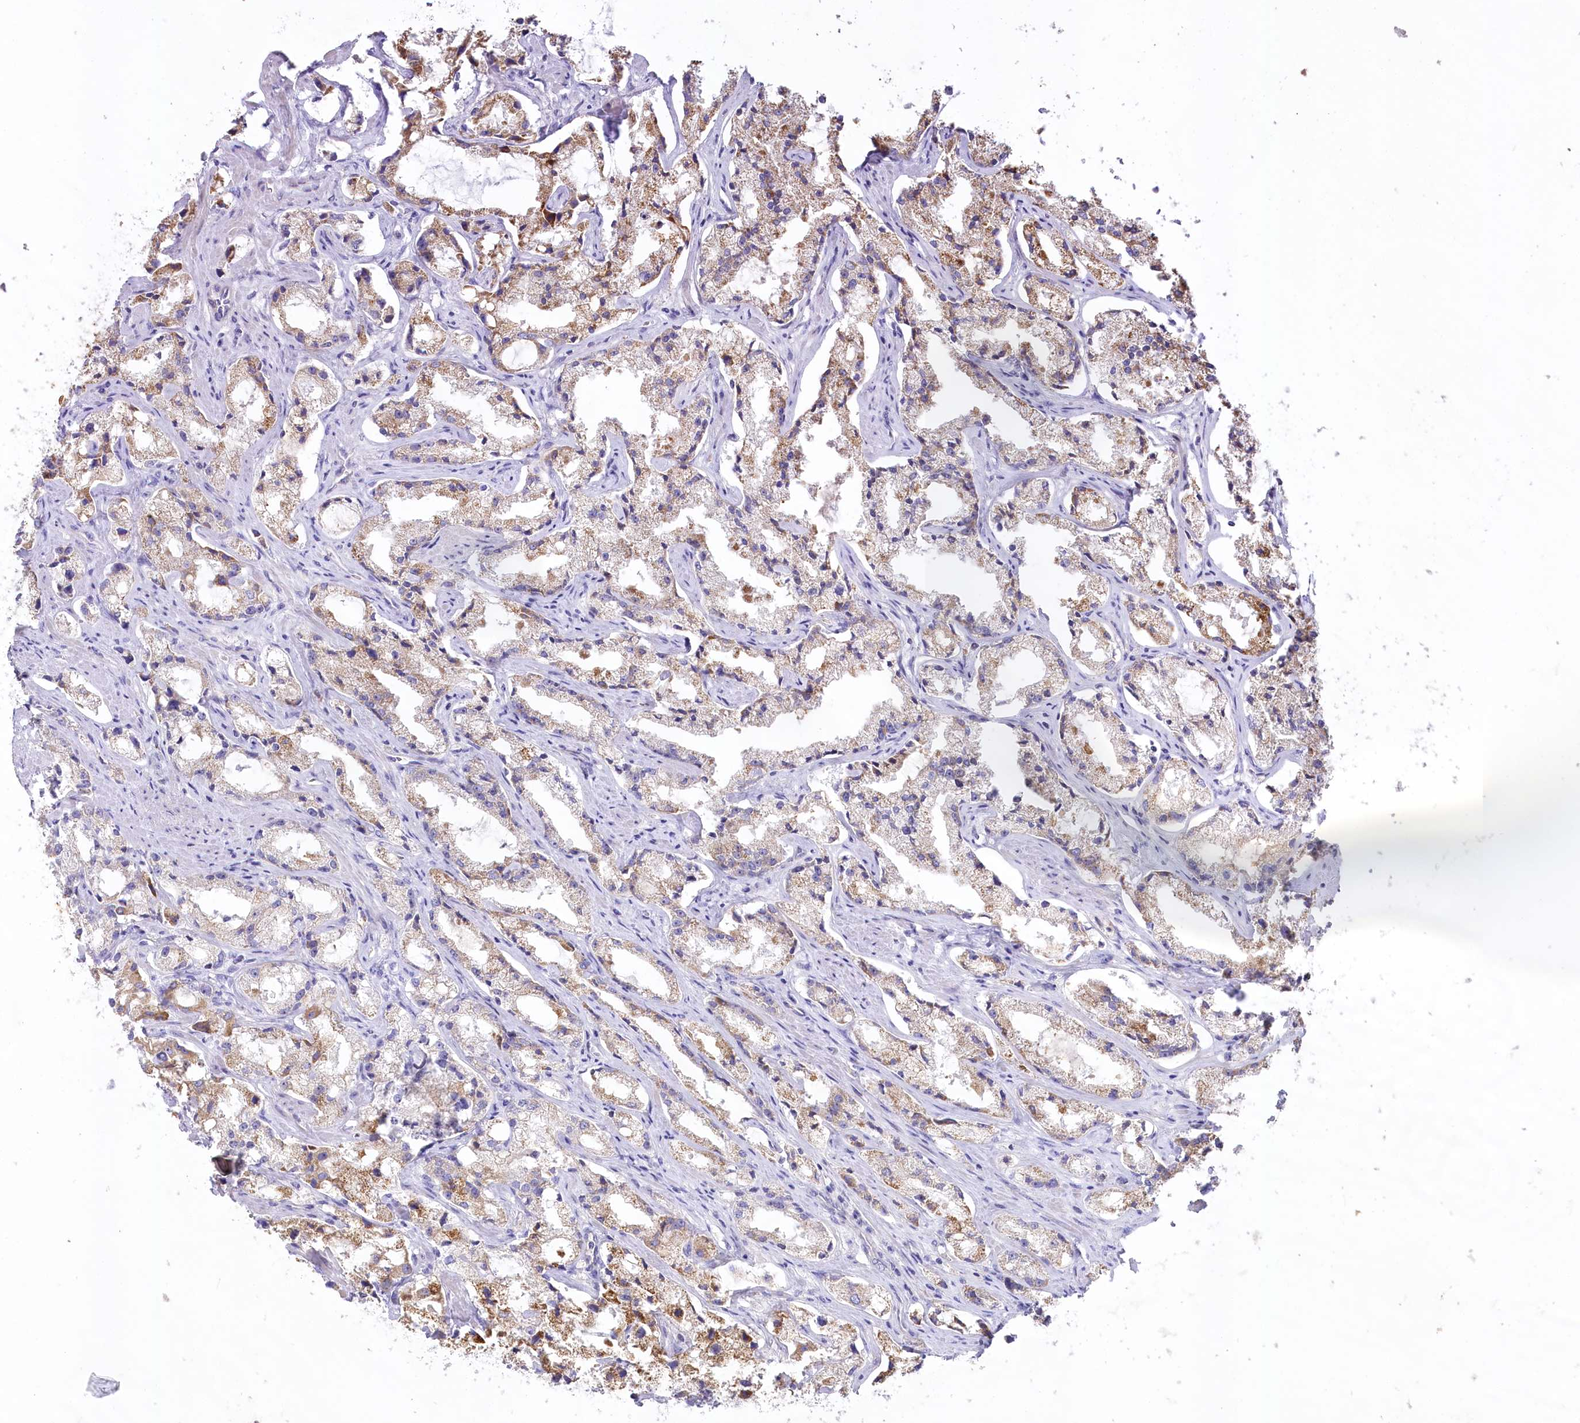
{"staining": {"intensity": "weak", "quantity": "25%-75%", "location": "cytoplasmic/membranous"}, "tissue": "prostate cancer", "cell_type": "Tumor cells", "image_type": "cancer", "snomed": [{"axis": "morphology", "description": "Adenocarcinoma, High grade"}, {"axis": "topography", "description": "Prostate"}], "caption": "An image showing weak cytoplasmic/membranous expression in about 25%-75% of tumor cells in prostate adenocarcinoma (high-grade), as visualized by brown immunohistochemical staining.", "gene": "SLC6A11", "patient": {"sex": "male", "age": 66}}